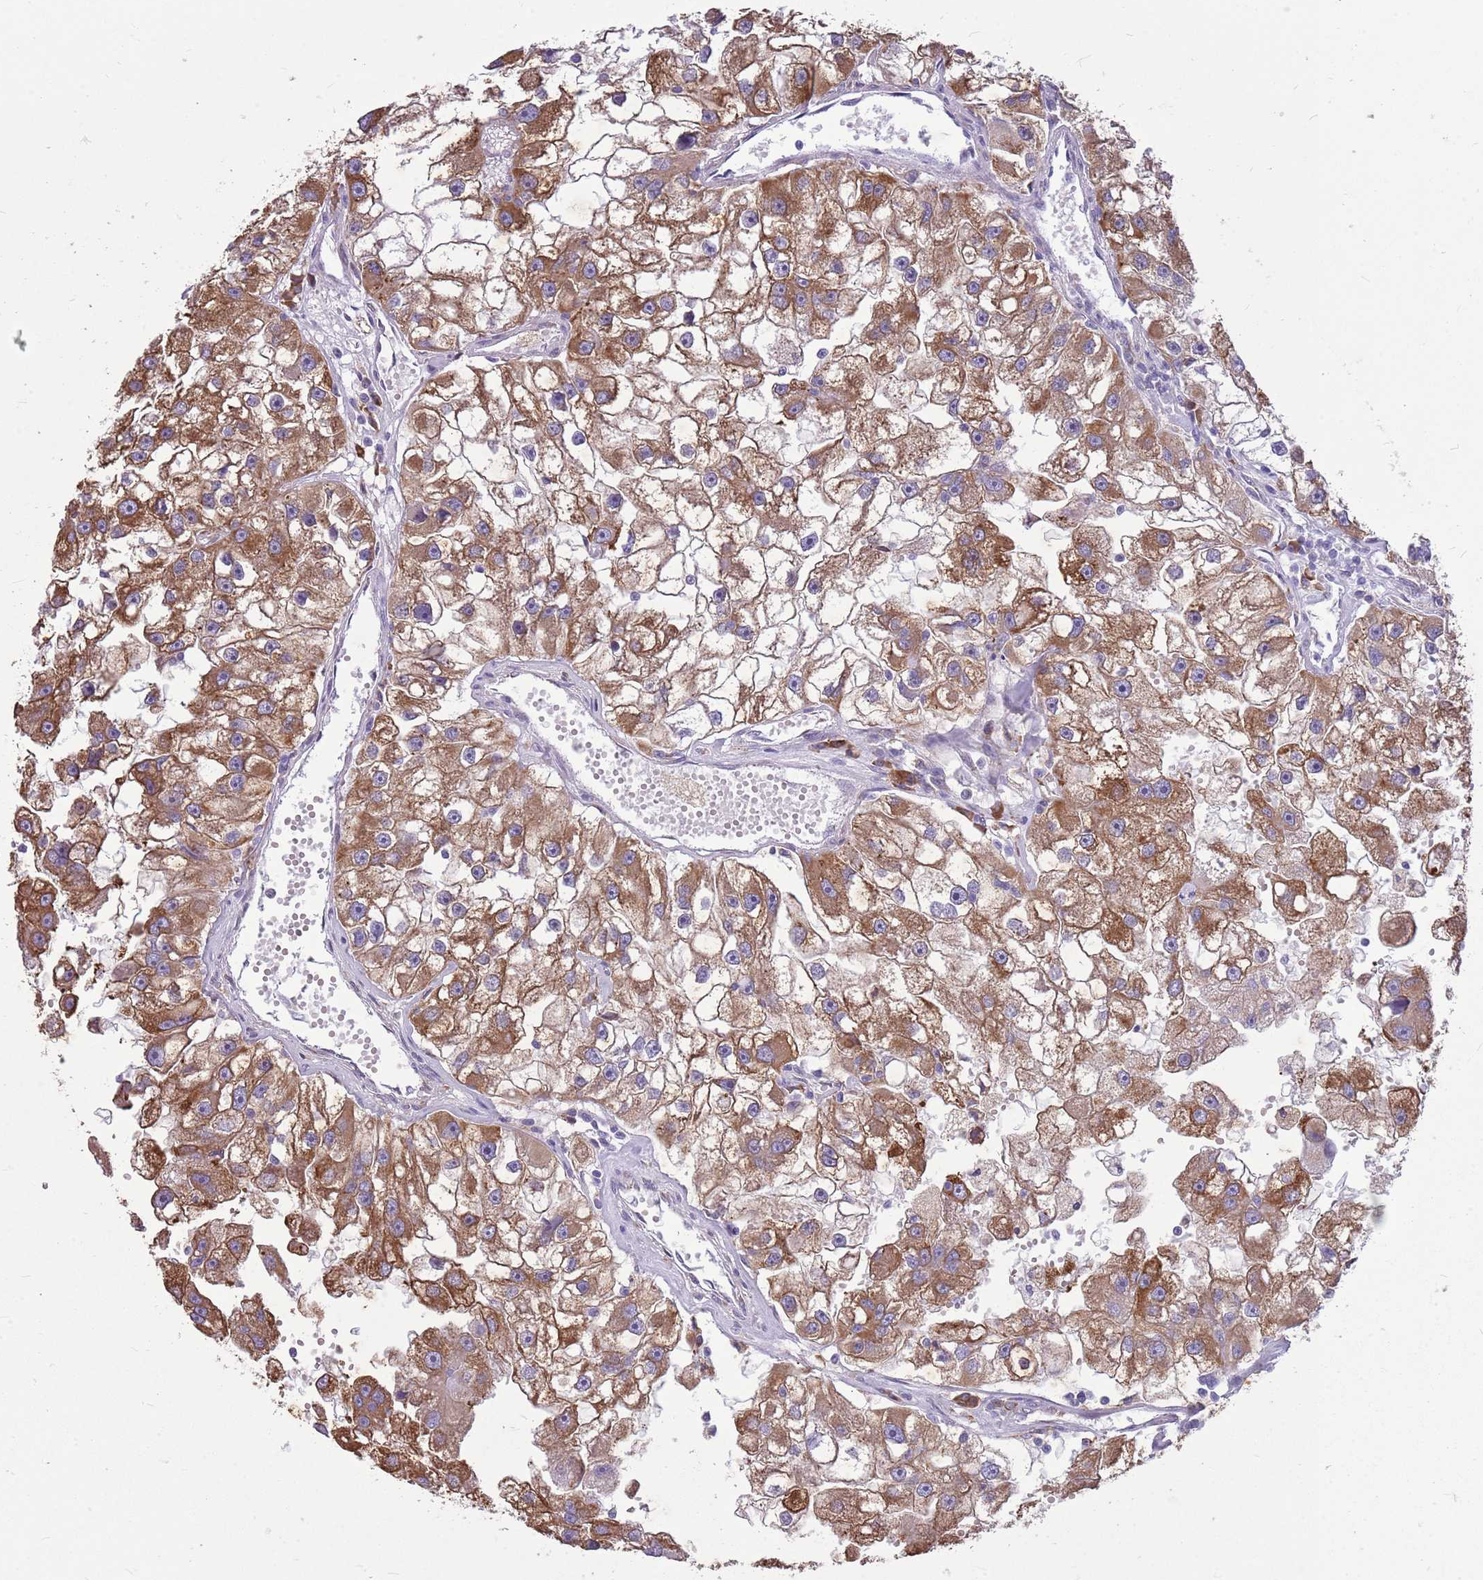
{"staining": {"intensity": "moderate", "quantity": ">75%", "location": "cytoplasmic/membranous"}, "tissue": "renal cancer", "cell_type": "Tumor cells", "image_type": "cancer", "snomed": [{"axis": "morphology", "description": "Adenocarcinoma, NOS"}, {"axis": "topography", "description": "Kidney"}], "caption": "IHC (DAB (3,3'-diaminobenzidine)) staining of human renal cancer shows moderate cytoplasmic/membranous protein expression in about >75% of tumor cells.", "gene": "KCTD19", "patient": {"sex": "male", "age": 63}}